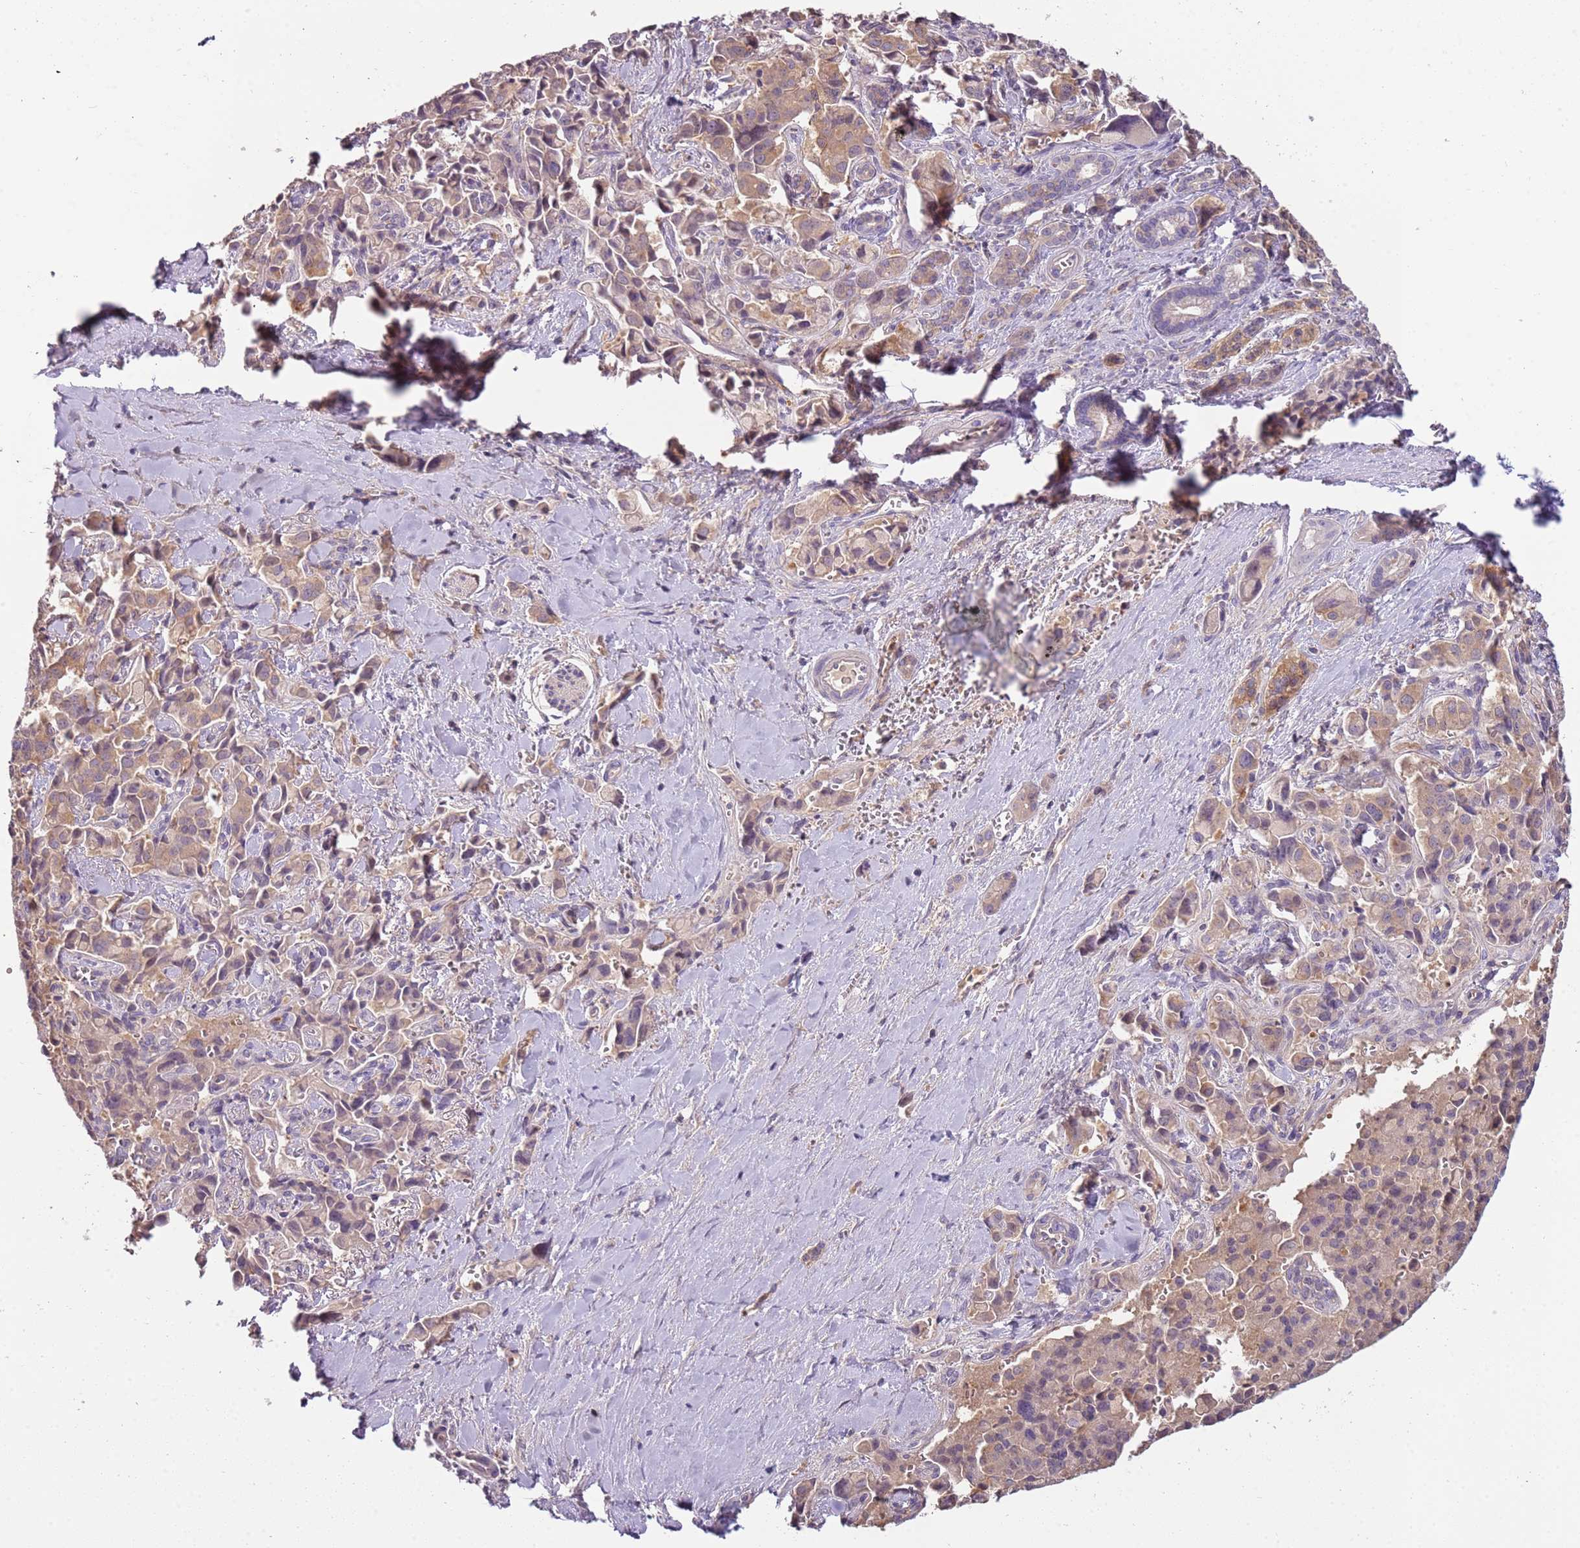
{"staining": {"intensity": "weak", "quantity": ">75%", "location": "cytoplasmic/membranous"}, "tissue": "pancreatic cancer", "cell_type": "Tumor cells", "image_type": "cancer", "snomed": [{"axis": "morphology", "description": "Adenocarcinoma, NOS"}, {"axis": "topography", "description": "Pancreas"}], "caption": "This histopathology image reveals adenocarcinoma (pancreatic) stained with immunohistochemistry (IHC) to label a protein in brown. The cytoplasmic/membranous of tumor cells show weak positivity for the protein. Nuclei are counter-stained blue.", "gene": "ARHGAP5", "patient": {"sex": "male", "age": 65}}